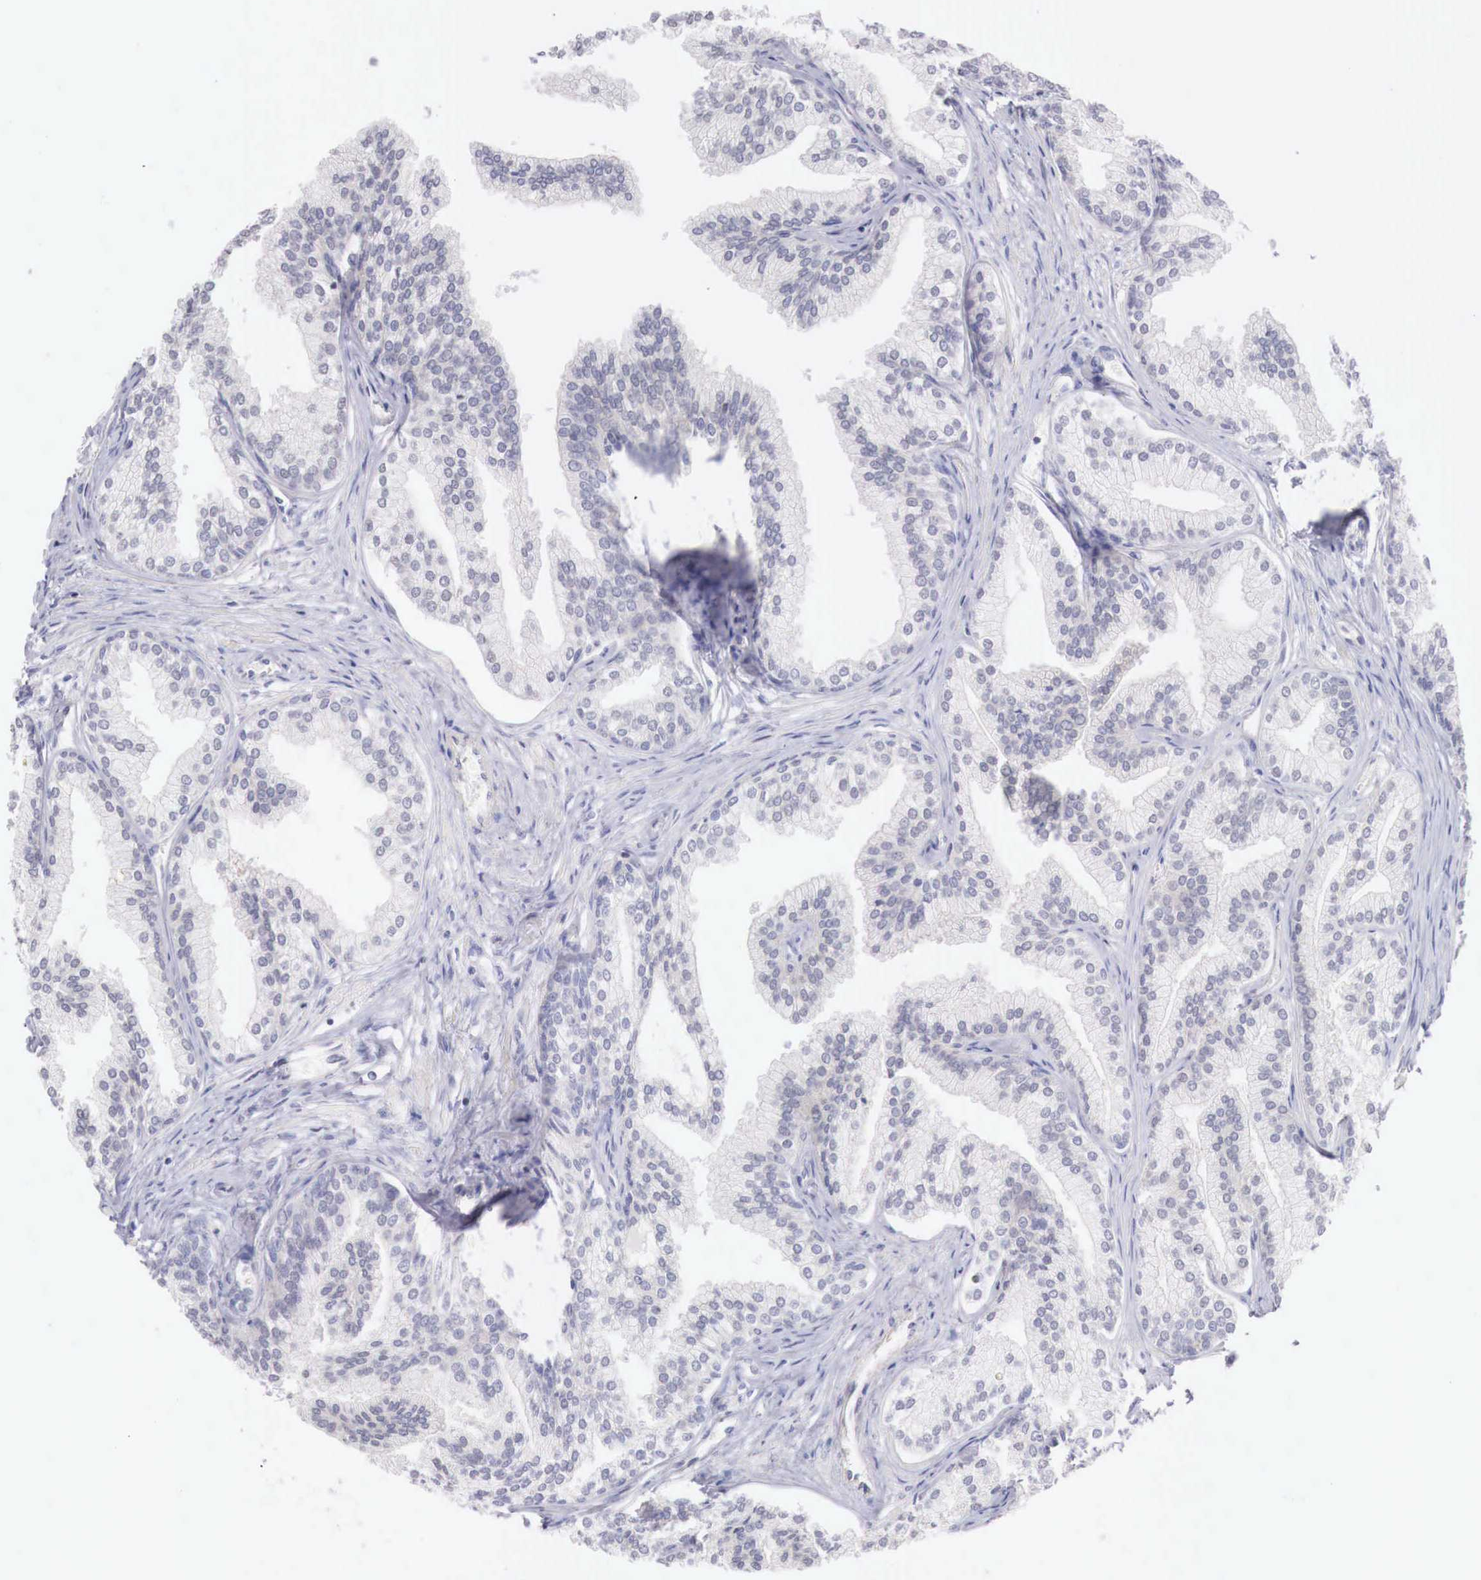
{"staining": {"intensity": "weak", "quantity": "25%-75%", "location": "nuclear"}, "tissue": "prostate", "cell_type": "Glandular cells", "image_type": "normal", "snomed": [{"axis": "morphology", "description": "Normal tissue, NOS"}, {"axis": "topography", "description": "Prostate"}], "caption": "Immunohistochemical staining of normal human prostate reveals weak nuclear protein positivity in approximately 25%-75% of glandular cells.", "gene": "TRIM13", "patient": {"sex": "male", "age": 68}}